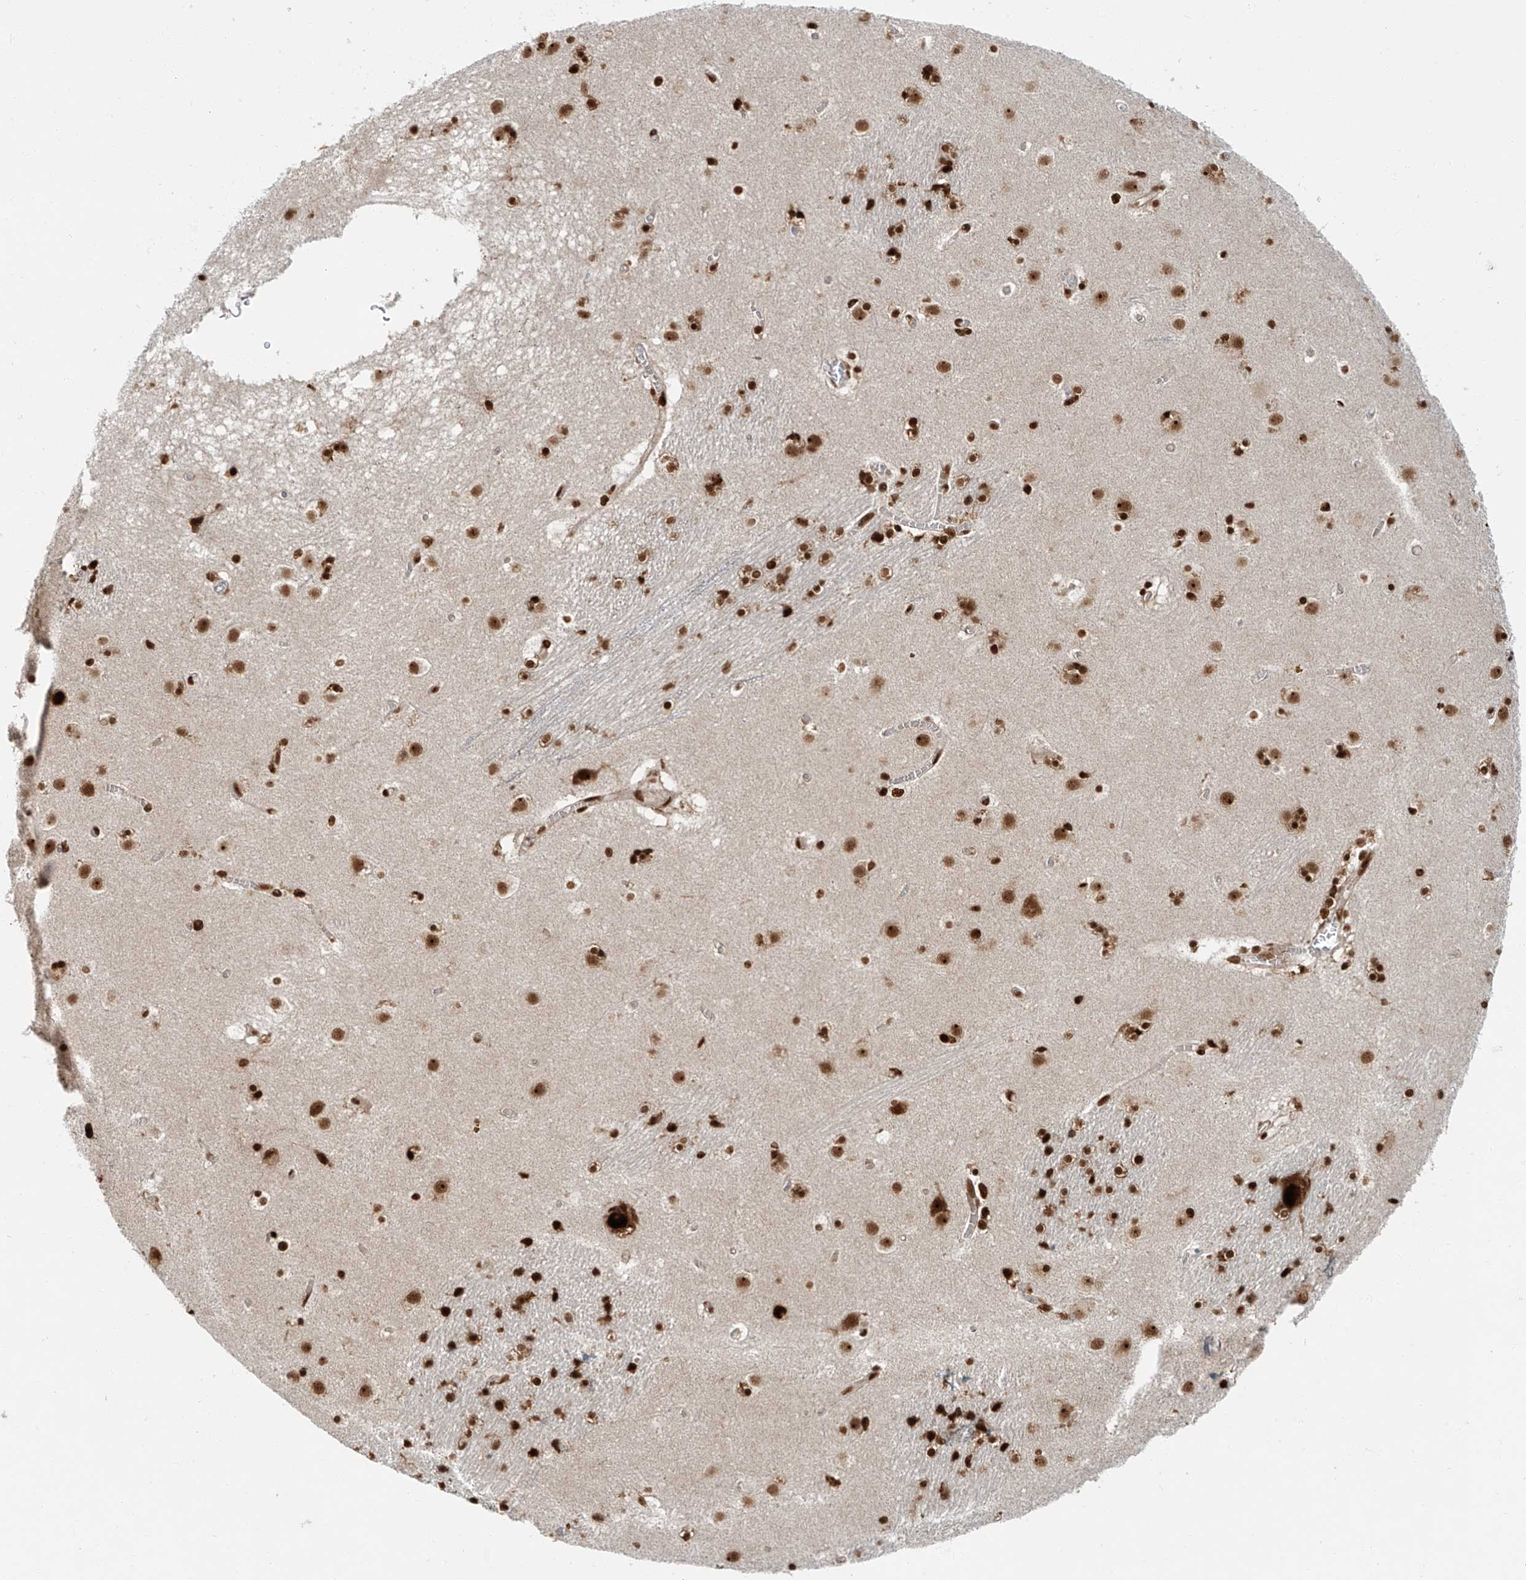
{"staining": {"intensity": "strong", "quantity": ">75%", "location": "nuclear"}, "tissue": "caudate", "cell_type": "Glial cells", "image_type": "normal", "snomed": [{"axis": "morphology", "description": "Normal tissue, NOS"}, {"axis": "topography", "description": "Lateral ventricle wall"}], "caption": "Strong nuclear staining is seen in approximately >75% of glial cells in unremarkable caudate.", "gene": "FAM193B", "patient": {"sex": "male", "age": 70}}